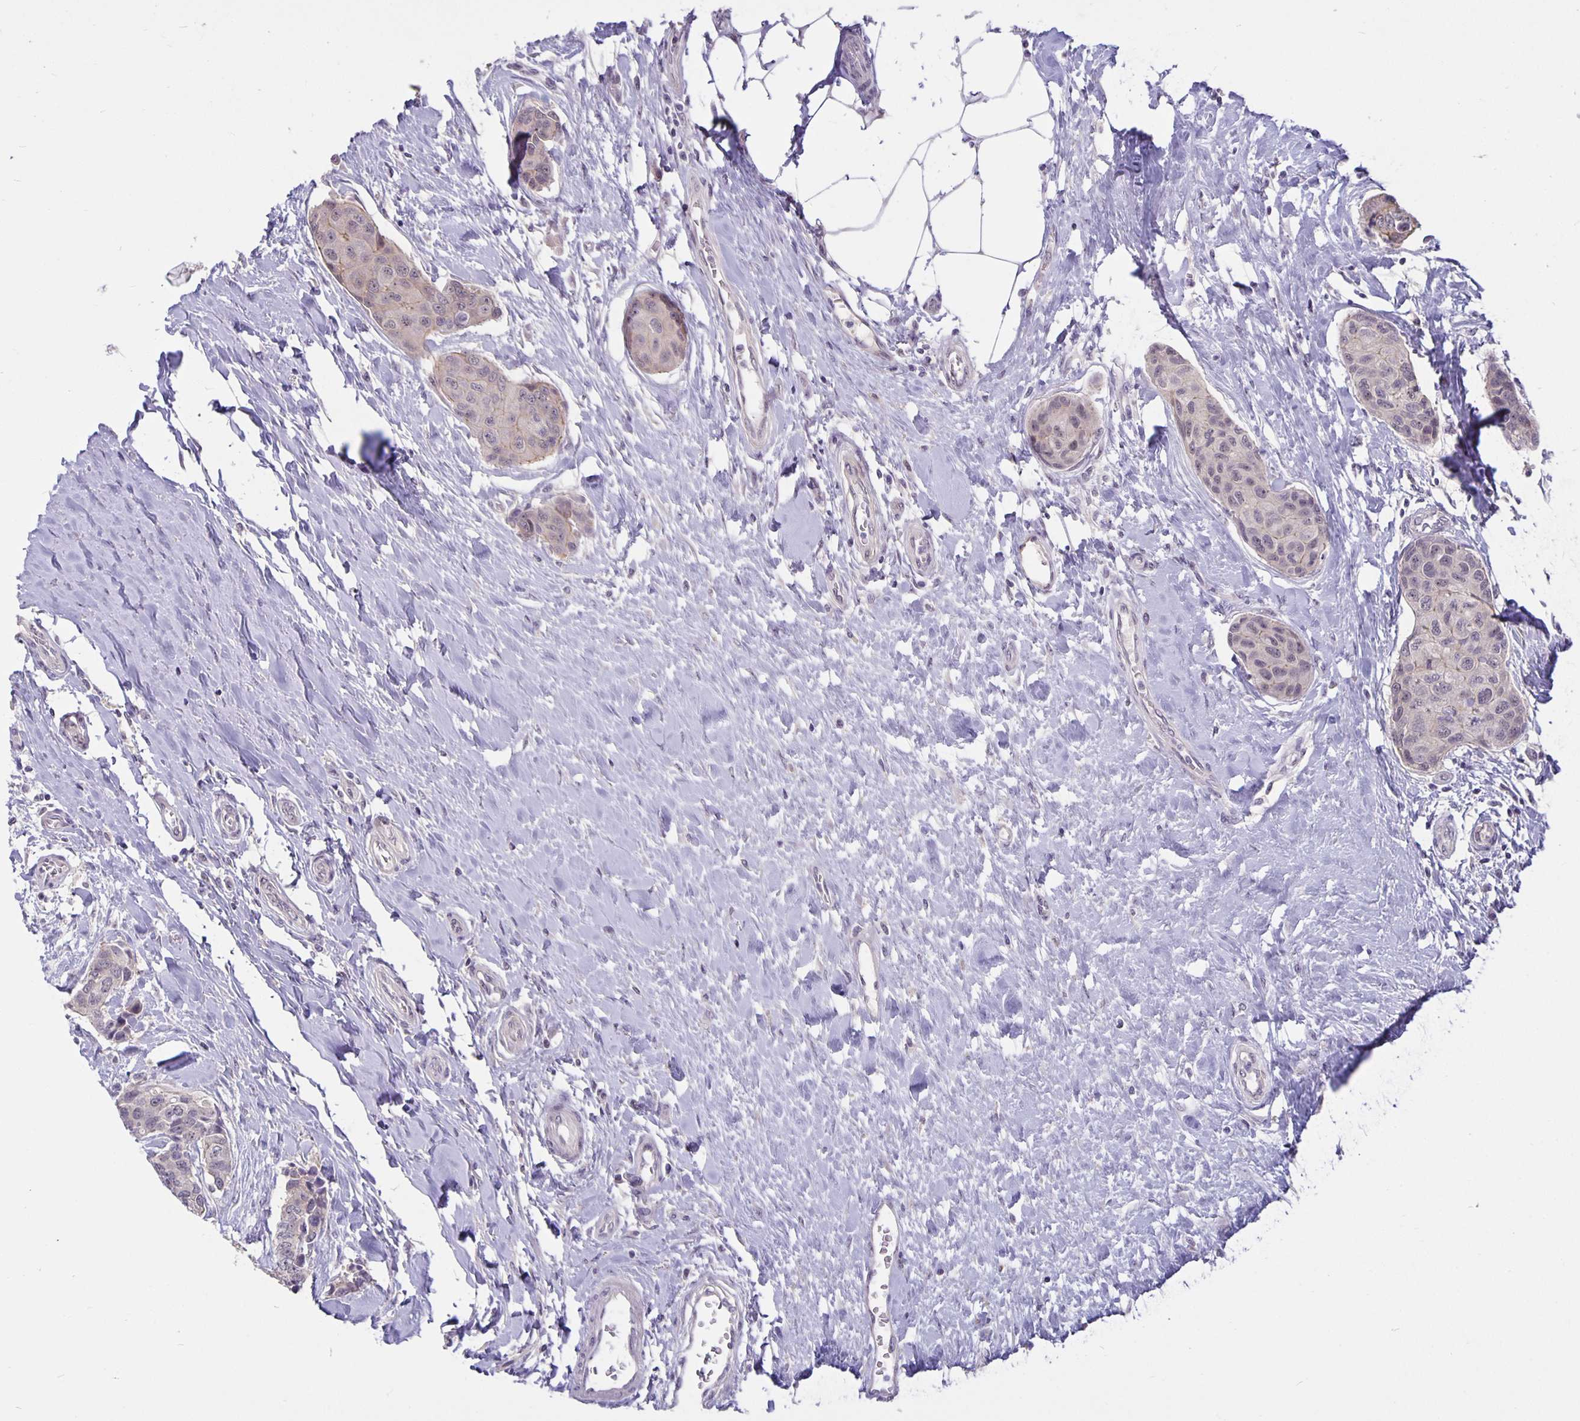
{"staining": {"intensity": "negative", "quantity": "none", "location": "none"}, "tissue": "breast cancer", "cell_type": "Tumor cells", "image_type": "cancer", "snomed": [{"axis": "morphology", "description": "Duct carcinoma"}, {"axis": "topography", "description": "Breast"}], "caption": "The immunohistochemistry (IHC) micrograph has no significant staining in tumor cells of breast infiltrating ductal carcinoma tissue.", "gene": "ARVCF", "patient": {"sex": "female", "age": 80}}